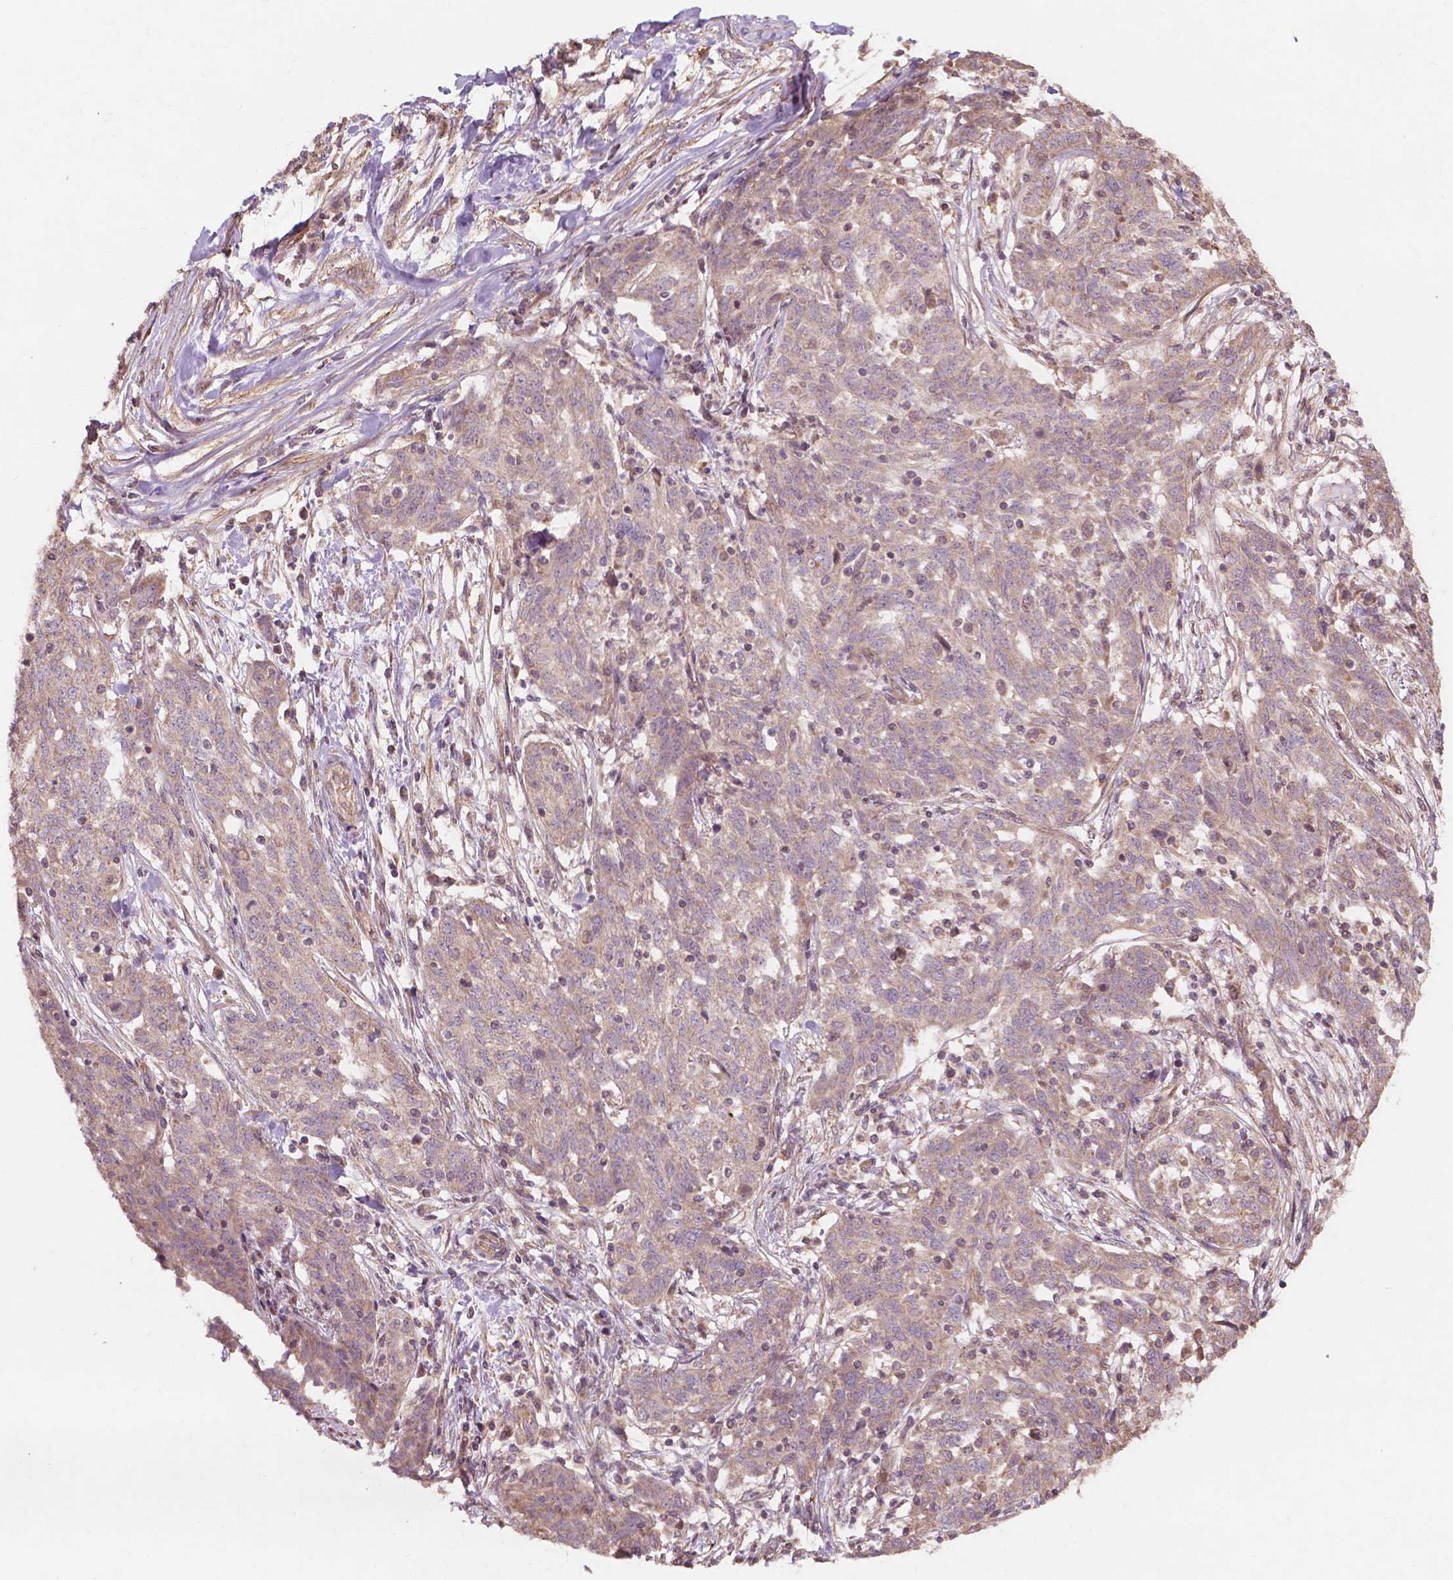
{"staining": {"intensity": "weak", "quantity": ">75%", "location": "cytoplasmic/membranous"}, "tissue": "ovarian cancer", "cell_type": "Tumor cells", "image_type": "cancer", "snomed": [{"axis": "morphology", "description": "Cystadenocarcinoma, serous, NOS"}, {"axis": "topography", "description": "Ovary"}], "caption": "Ovarian cancer tissue shows weak cytoplasmic/membranous staining in approximately >75% of tumor cells, visualized by immunohistochemistry.", "gene": "CDC42BPA", "patient": {"sex": "female", "age": 67}}